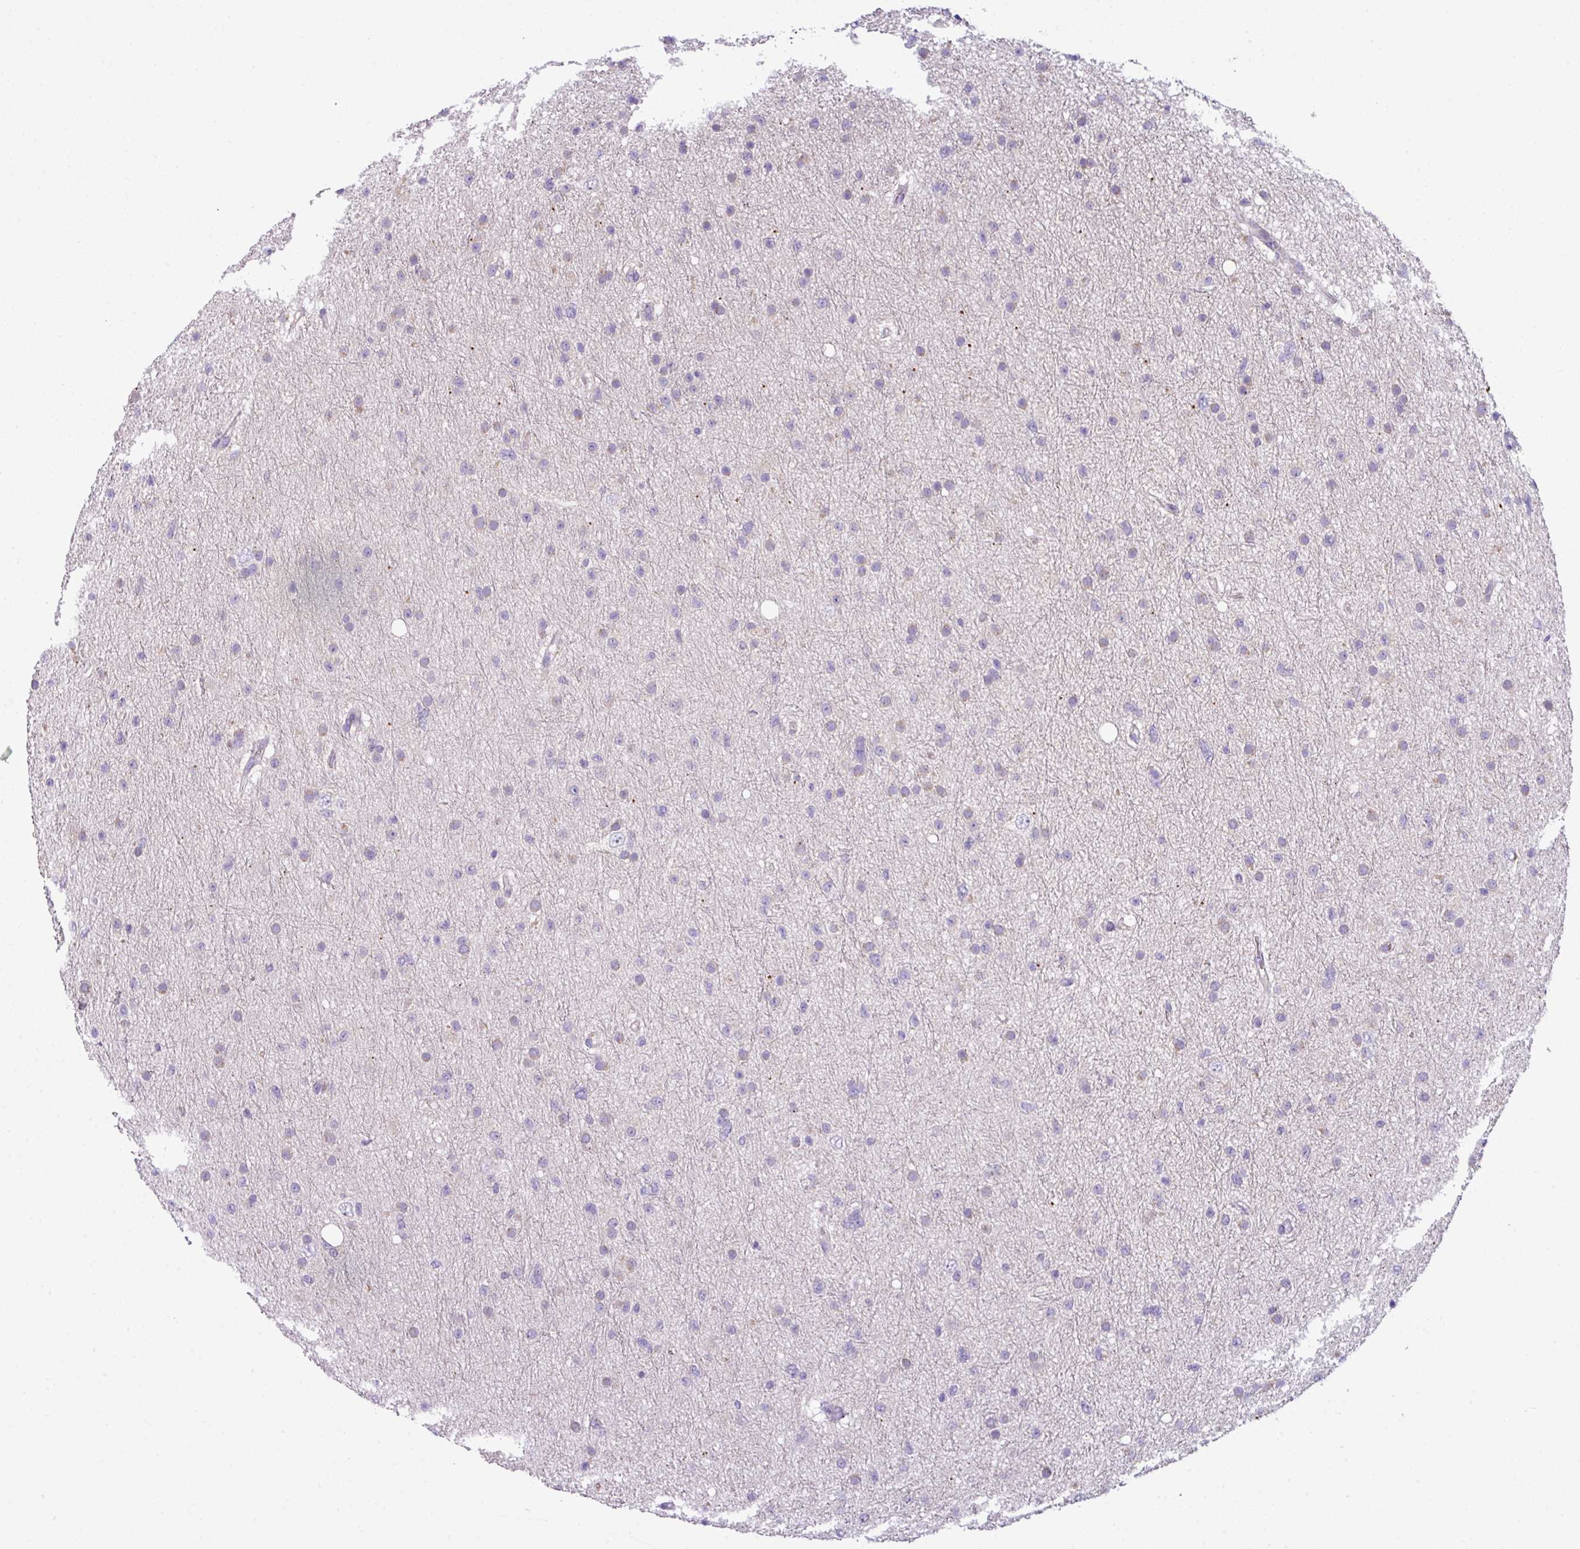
{"staining": {"intensity": "negative", "quantity": "none", "location": "none"}, "tissue": "glioma", "cell_type": "Tumor cells", "image_type": "cancer", "snomed": [{"axis": "morphology", "description": "Glioma, malignant, Low grade"}, {"axis": "topography", "description": "Cerebral cortex"}], "caption": "Tumor cells show no significant positivity in malignant glioma (low-grade).", "gene": "TMEM178B", "patient": {"sex": "female", "age": 39}}